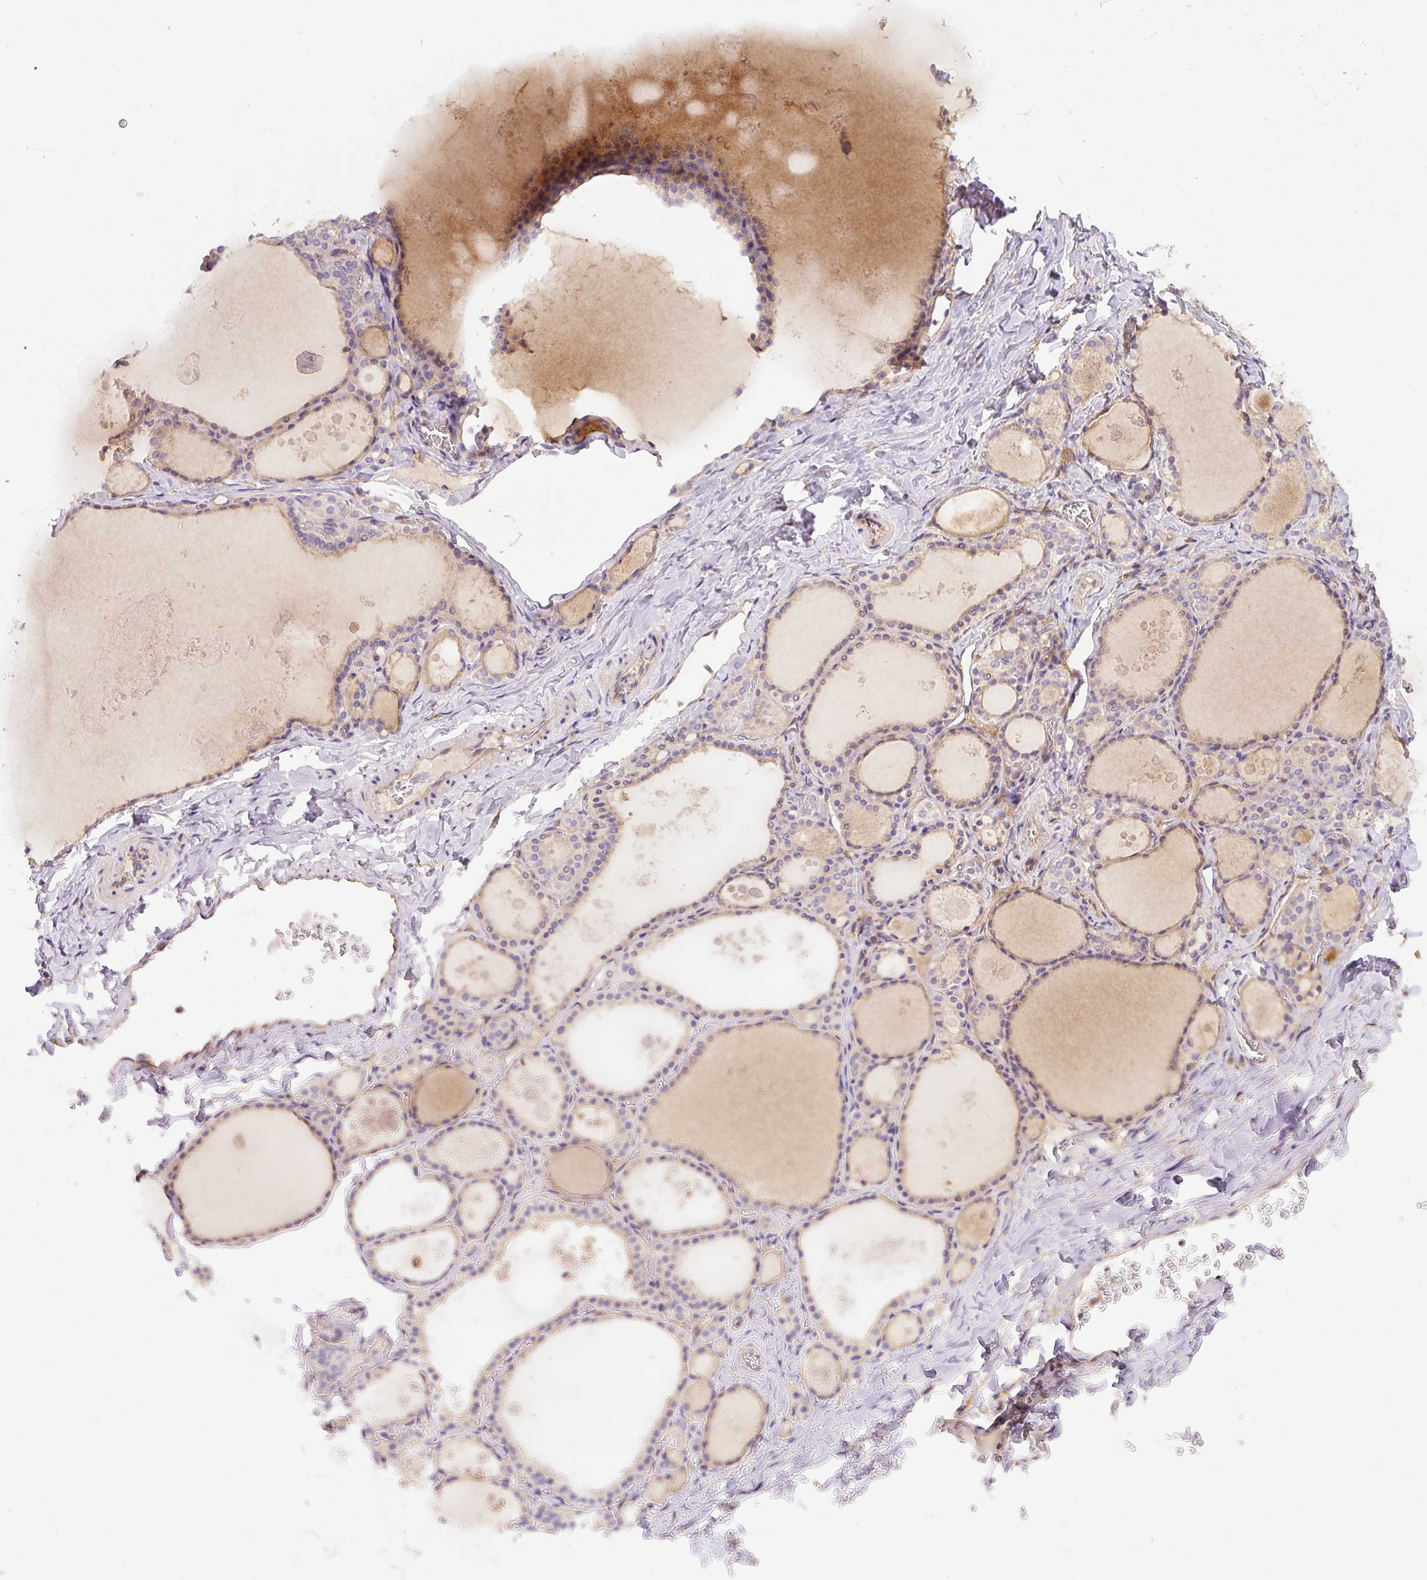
{"staining": {"intensity": "weak", "quantity": "25%-75%", "location": "cytoplasmic/membranous"}, "tissue": "thyroid gland", "cell_type": "Glandular cells", "image_type": "normal", "snomed": [{"axis": "morphology", "description": "Normal tissue, NOS"}, {"axis": "topography", "description": "Thyroid gland"}], "caption": "Protein expression by immunohistochemistry (IHC) displays weak cytoplasmic/membranous positivity in about 25%-75% of glandular cells in benign thyroid gland. The staining was performed using DAB, with brown indicating positive protein expression. Nuclei are stained blue with hematoxylin.", "gene": "DAPK1", "patient": {"sex": "male", "age": 56}}